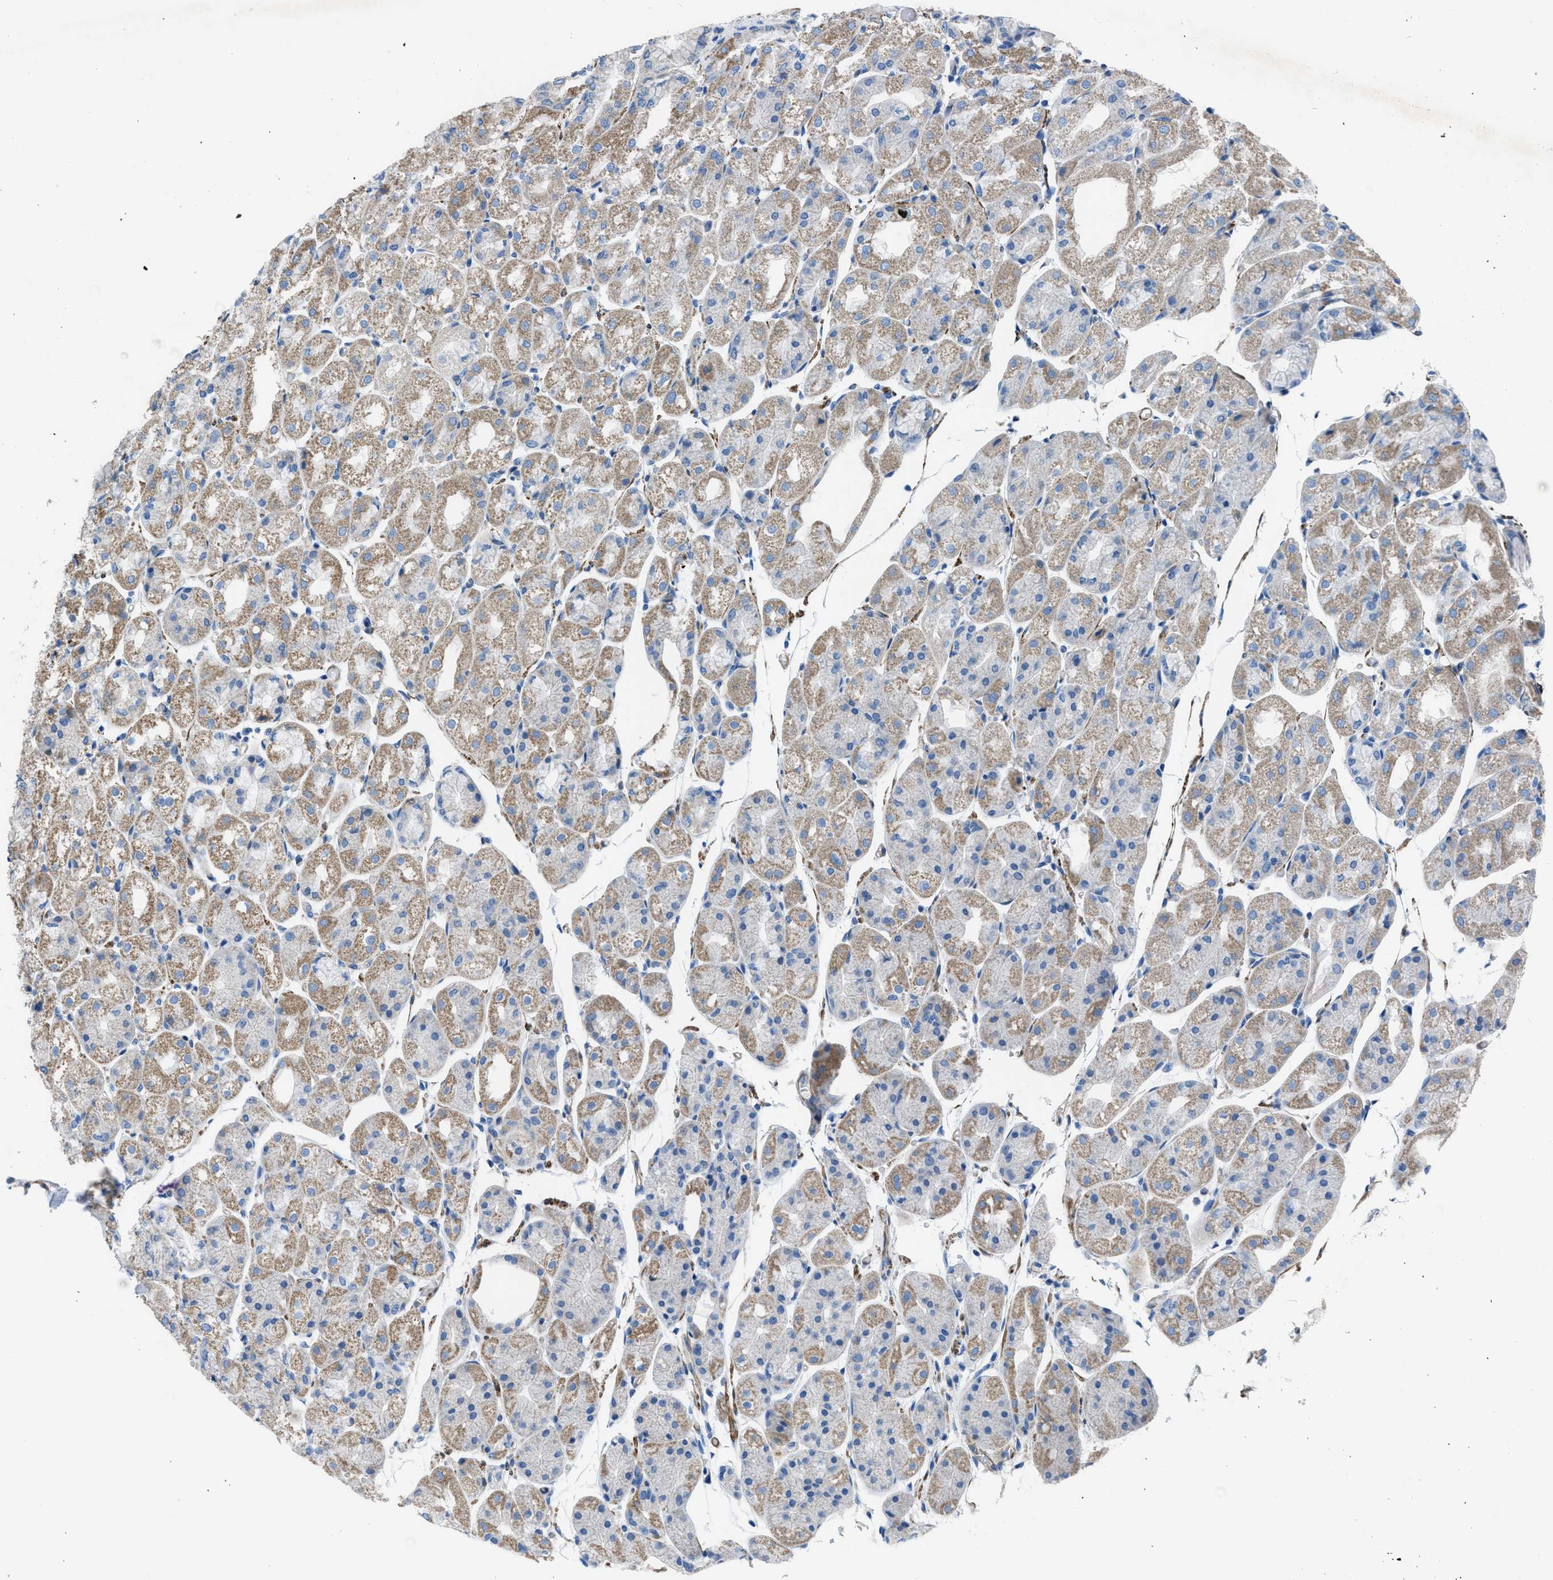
{"staining": {"intensity": "moderate", "quantity": "25%-75%", "location": "cytoplasmic/membranous"}, "tissue": "stomach", "cell_type": "Glandular cells", "image_type": "normal", "snomed": [{"axis": "morphology", "description": "Normal tissue, NOS"}, {"axis": "topography", "description": "Stomach, upper"}], "caption": "Protein expression analysis of benign human stomach reveals moderate cytoplasmic/membranous expression in approximately 25%-75% of glandular cells.", "gene": "KCNH7", "patient": {"sex": "male", "age": 72}}